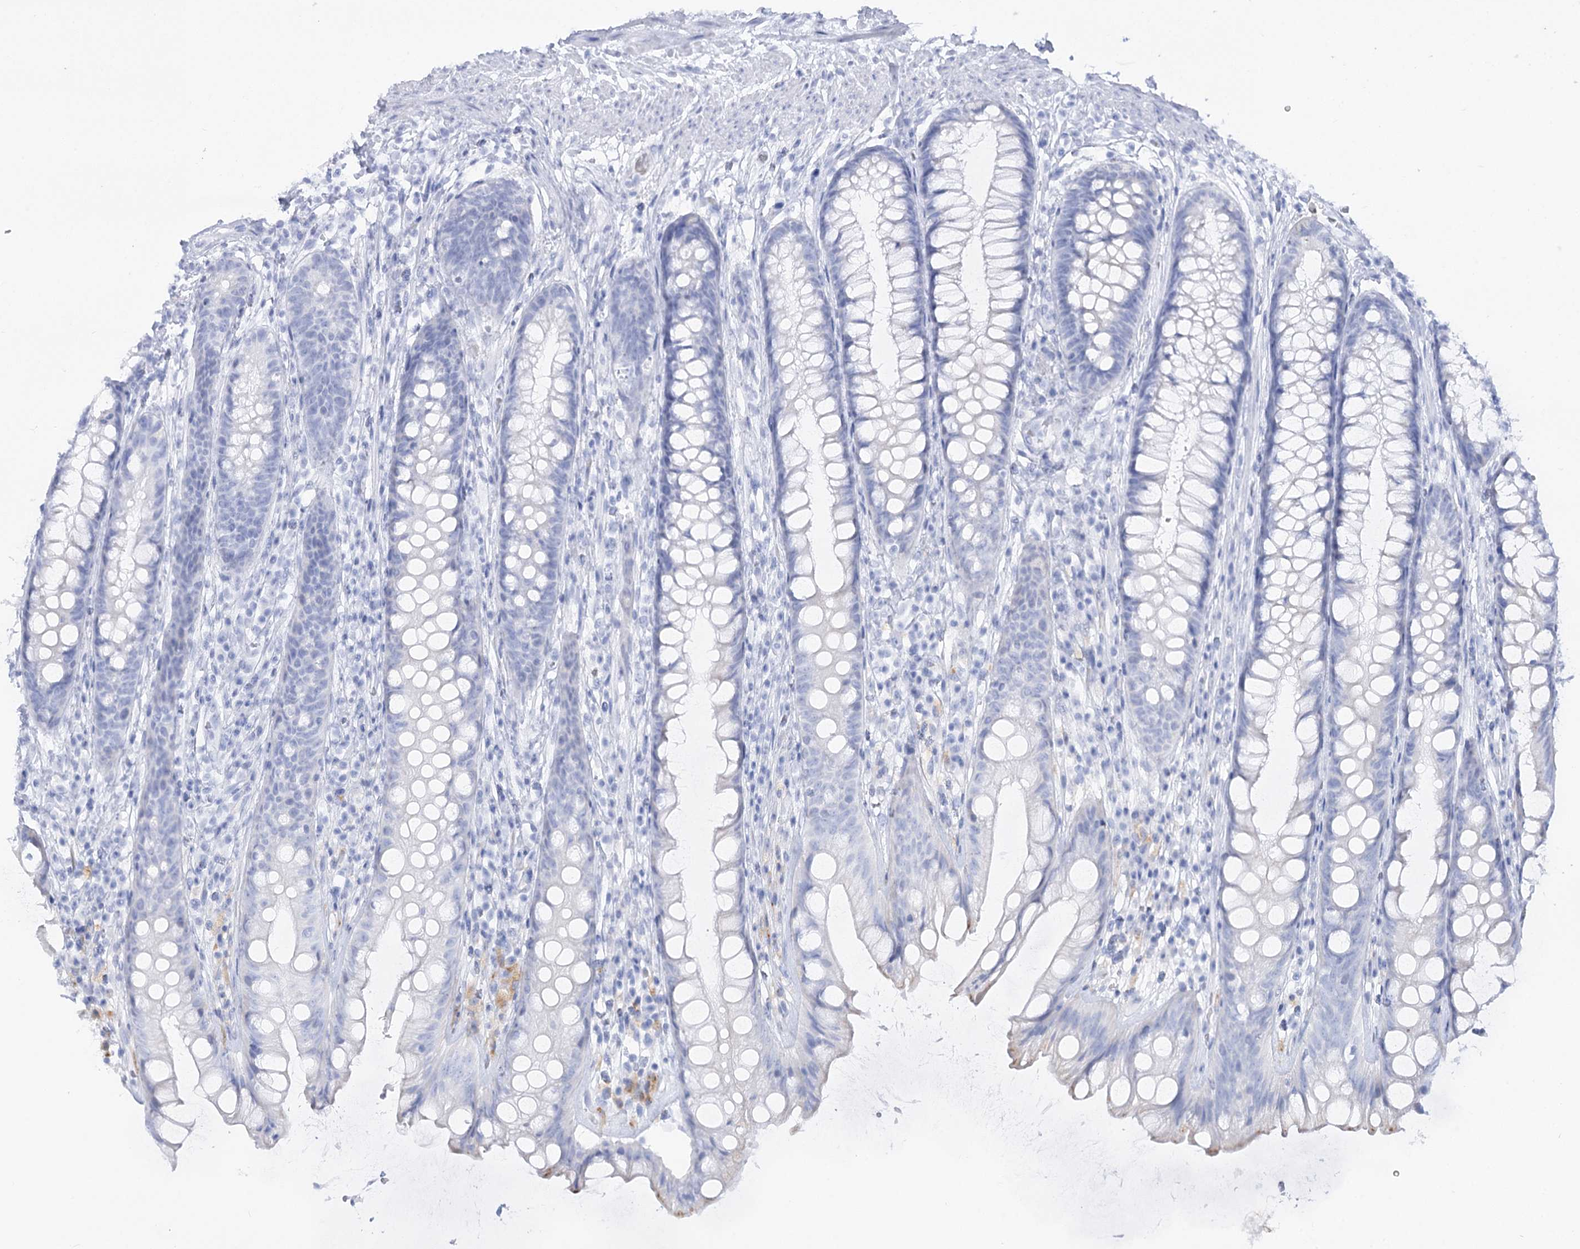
{"staining": {"intensity": "moderate", "quantity": "<25%", "location": "cytoplasmic/membranous"}, "tissue": "rectum", "cell_type": "Glandular cells", "image_type": "normal", "snomed": [{"axis": "morphology", "description": "Normal tissue, NOS"}, {"axis": "topography", "description": "Rectum"}], "caption": "Approximately <25% of glandular cells in benign rectum display moderate cytoplasmic/membranous protein staining as visualized by brown immunohistochemical staining.", "gene": "SIAE", "patient": {"sex": "male", "age": 74}}